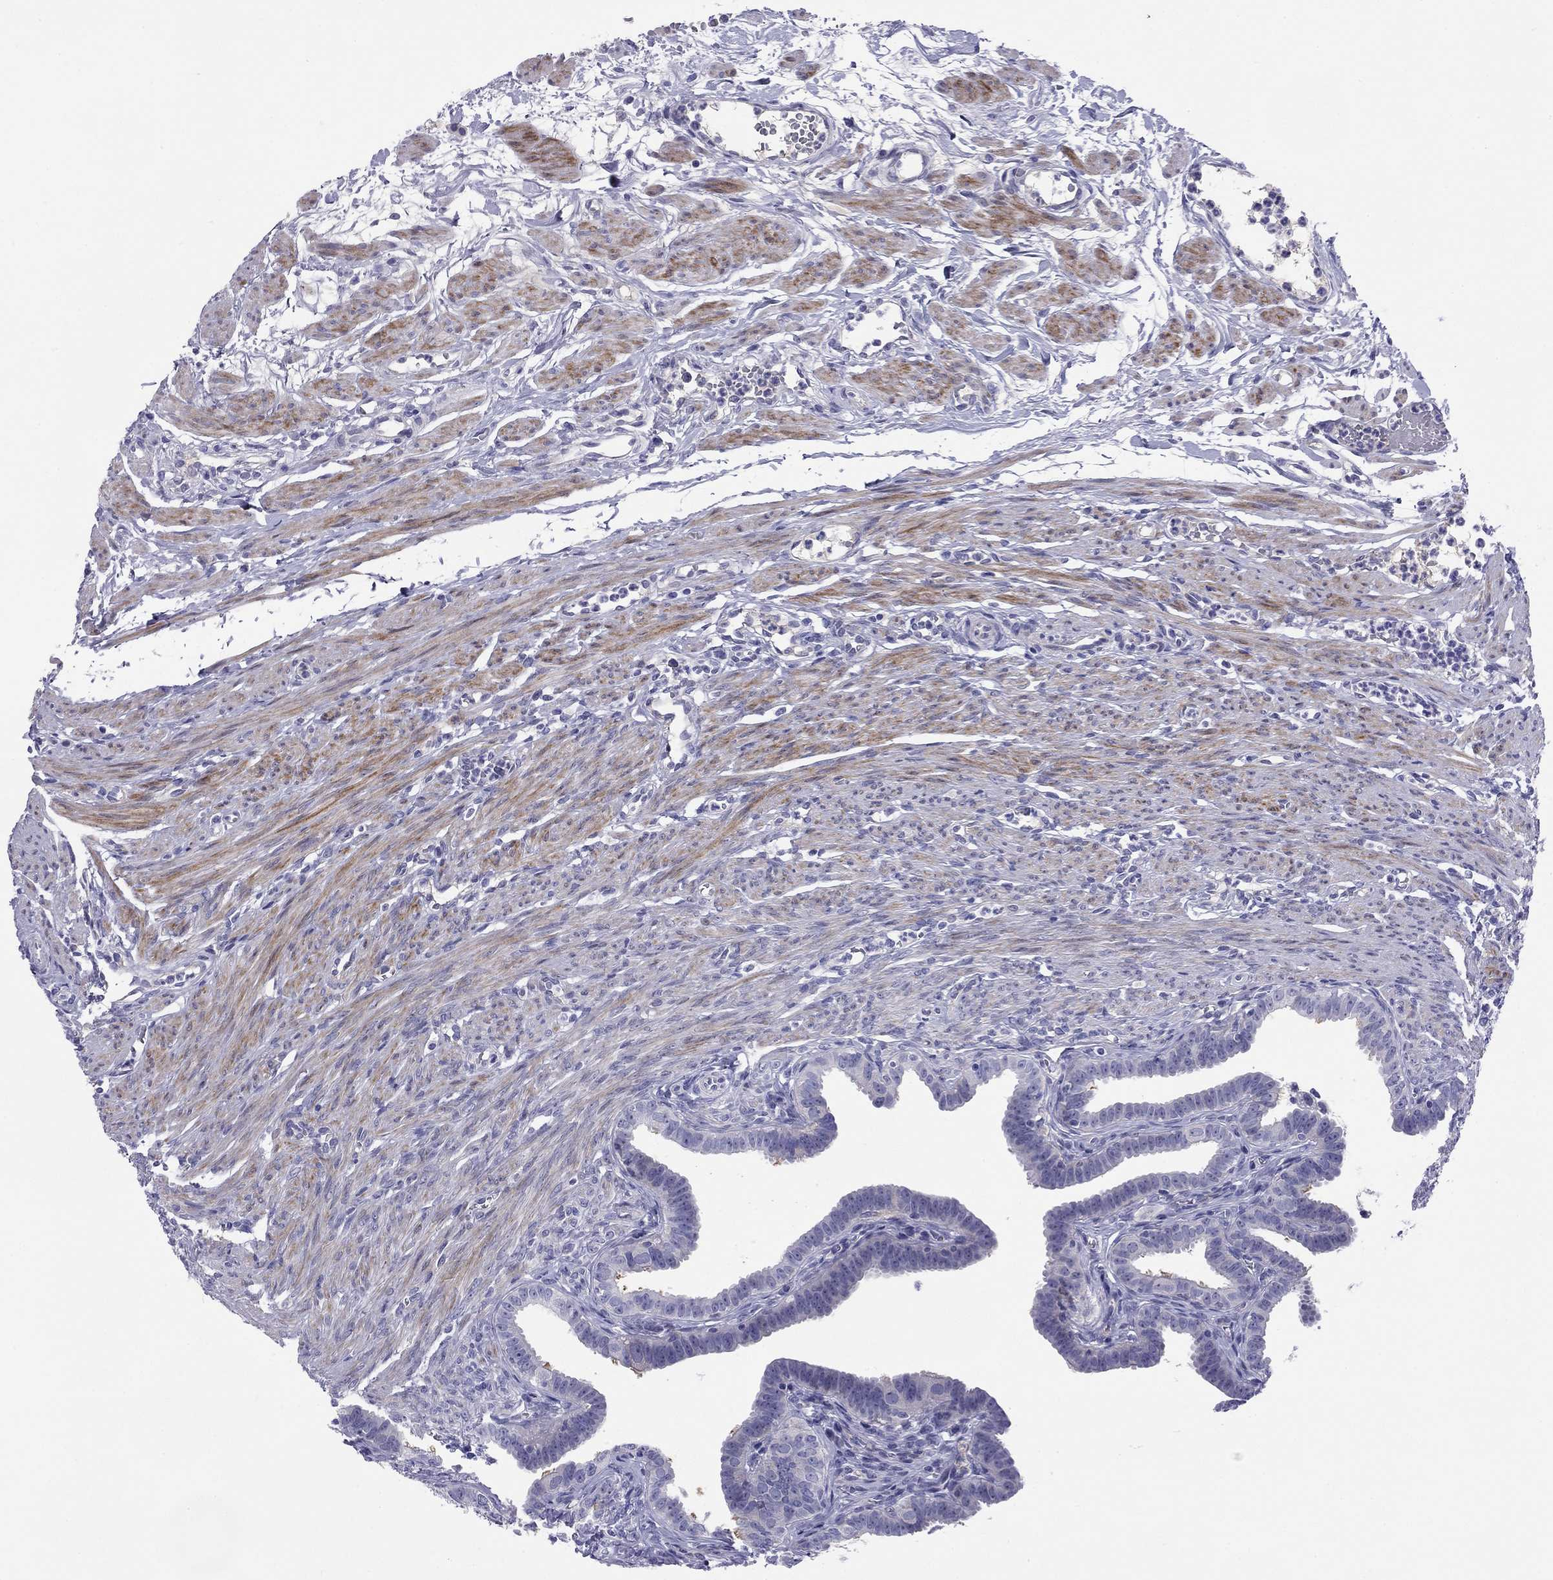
{"staining": {"intensity": "strong", "quantity": "<25%", "location": "cytoplasmic/membranous"}, "tissue": "fallopian tube", "cell_type": "Glandular cells", "image_type": "normal", "snomed": [{"axis": "morphology", "description": "Normal tissue, NOS"}, {"axis": "topography", "description": "Fallopian tube"}, {"axis": "topography", "description": "Ovary"}], "caption": "IHC of benign fallopian tube displays medium levels of strong cytoplasmic/membranous expression in about <25% of glandular cells. Nuclei are stained in blue.", "gene": "CMYA5", "patient": {"sex": "female", "age": 33}}